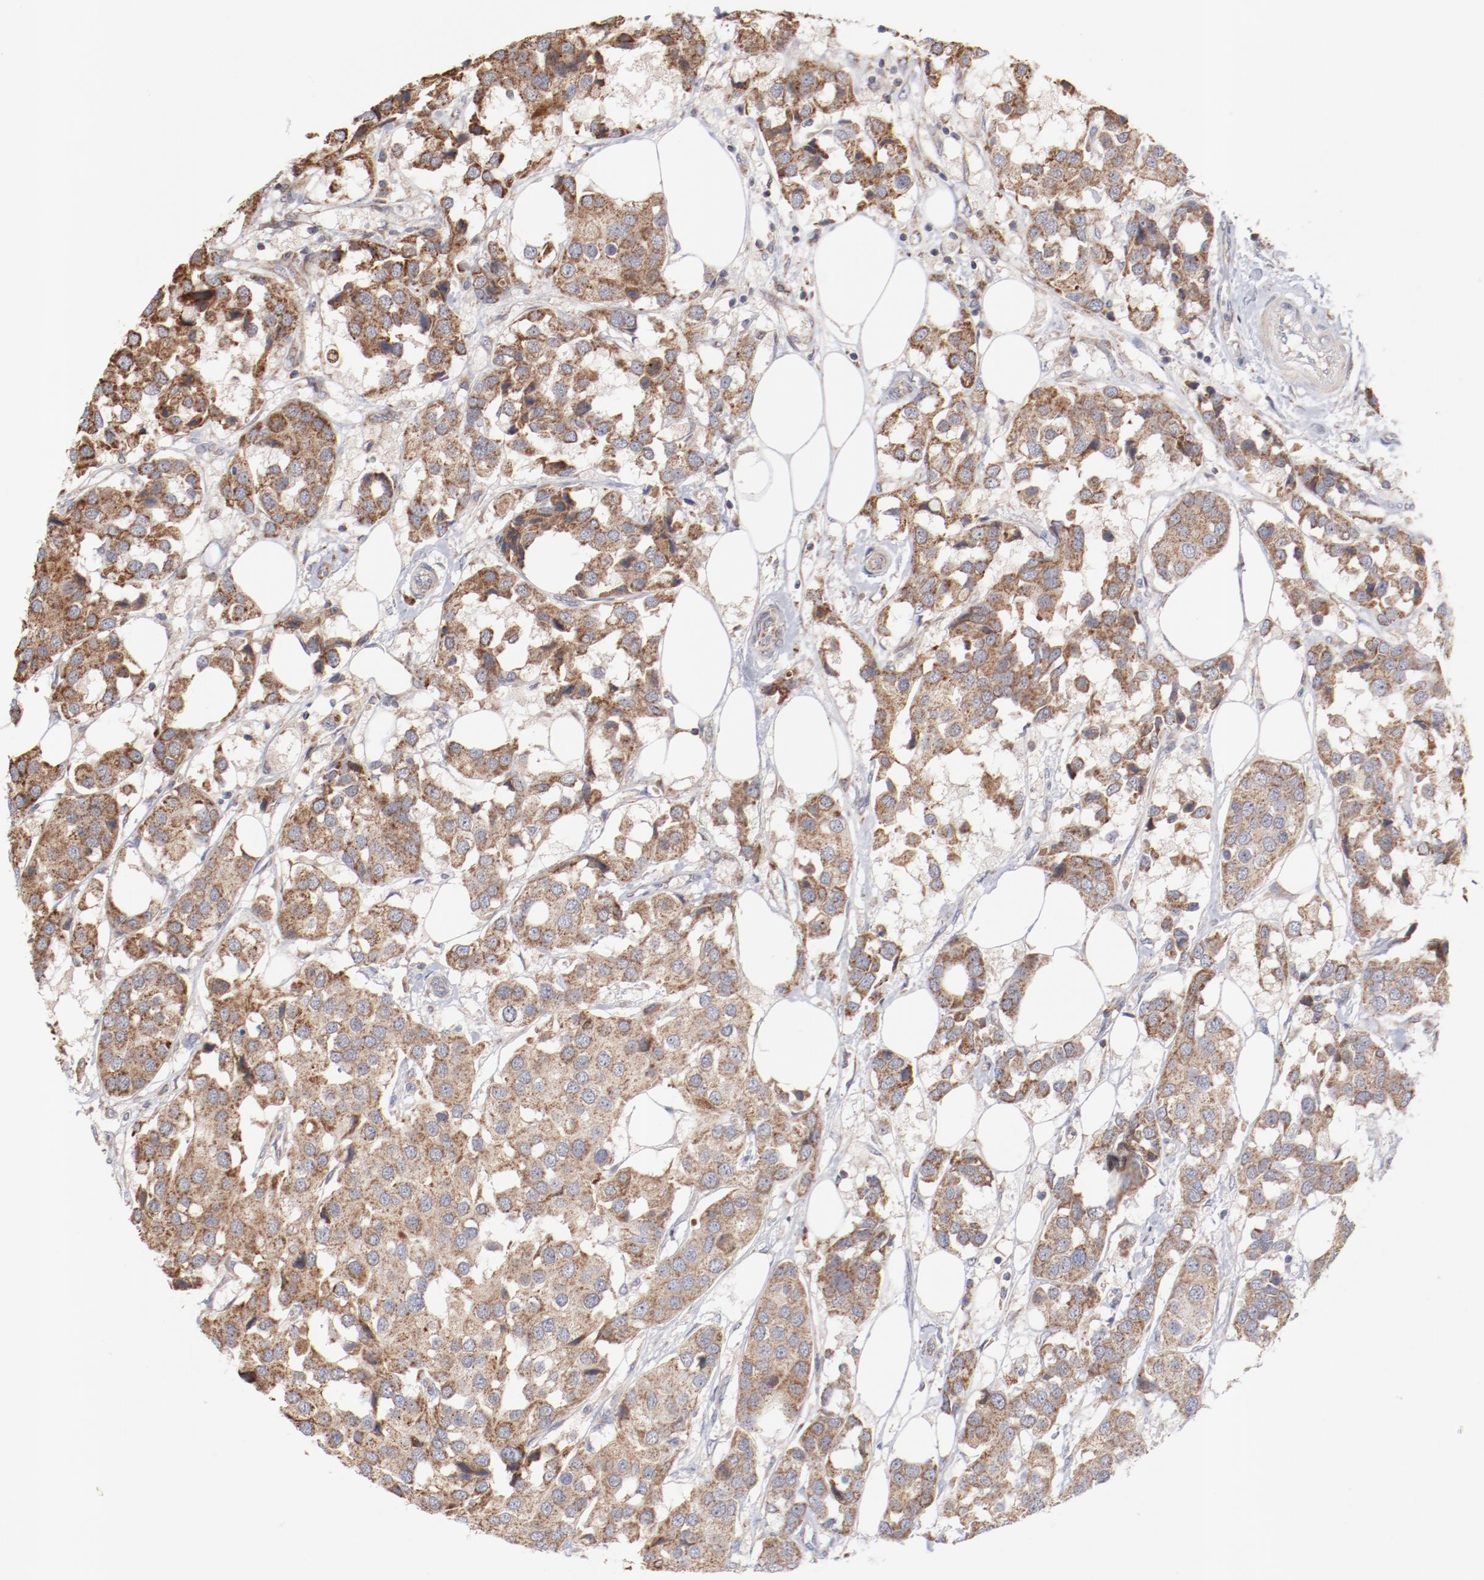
{"staining": {"intensity": "moderate", "quantity": ">75%", "location": "cytoplasmic/membranous"}, "tissue": "breast cancer", "cell_type": "Tumor cells", "image_type": "cancer", "snomed": [{"axis": "morphology", "description": "Duct carcinoma"}, {"axis": "topography", "description": "Breast"}], "caption": "The image demonstrates a brown stain indicating the presence of a protein in the cytoplasmic/membranous of tumor cells in infiltrating ductal carcinoma (breast).", "gene": "PPFIBP2", "patient": {"sex": "female", "age": 80}}